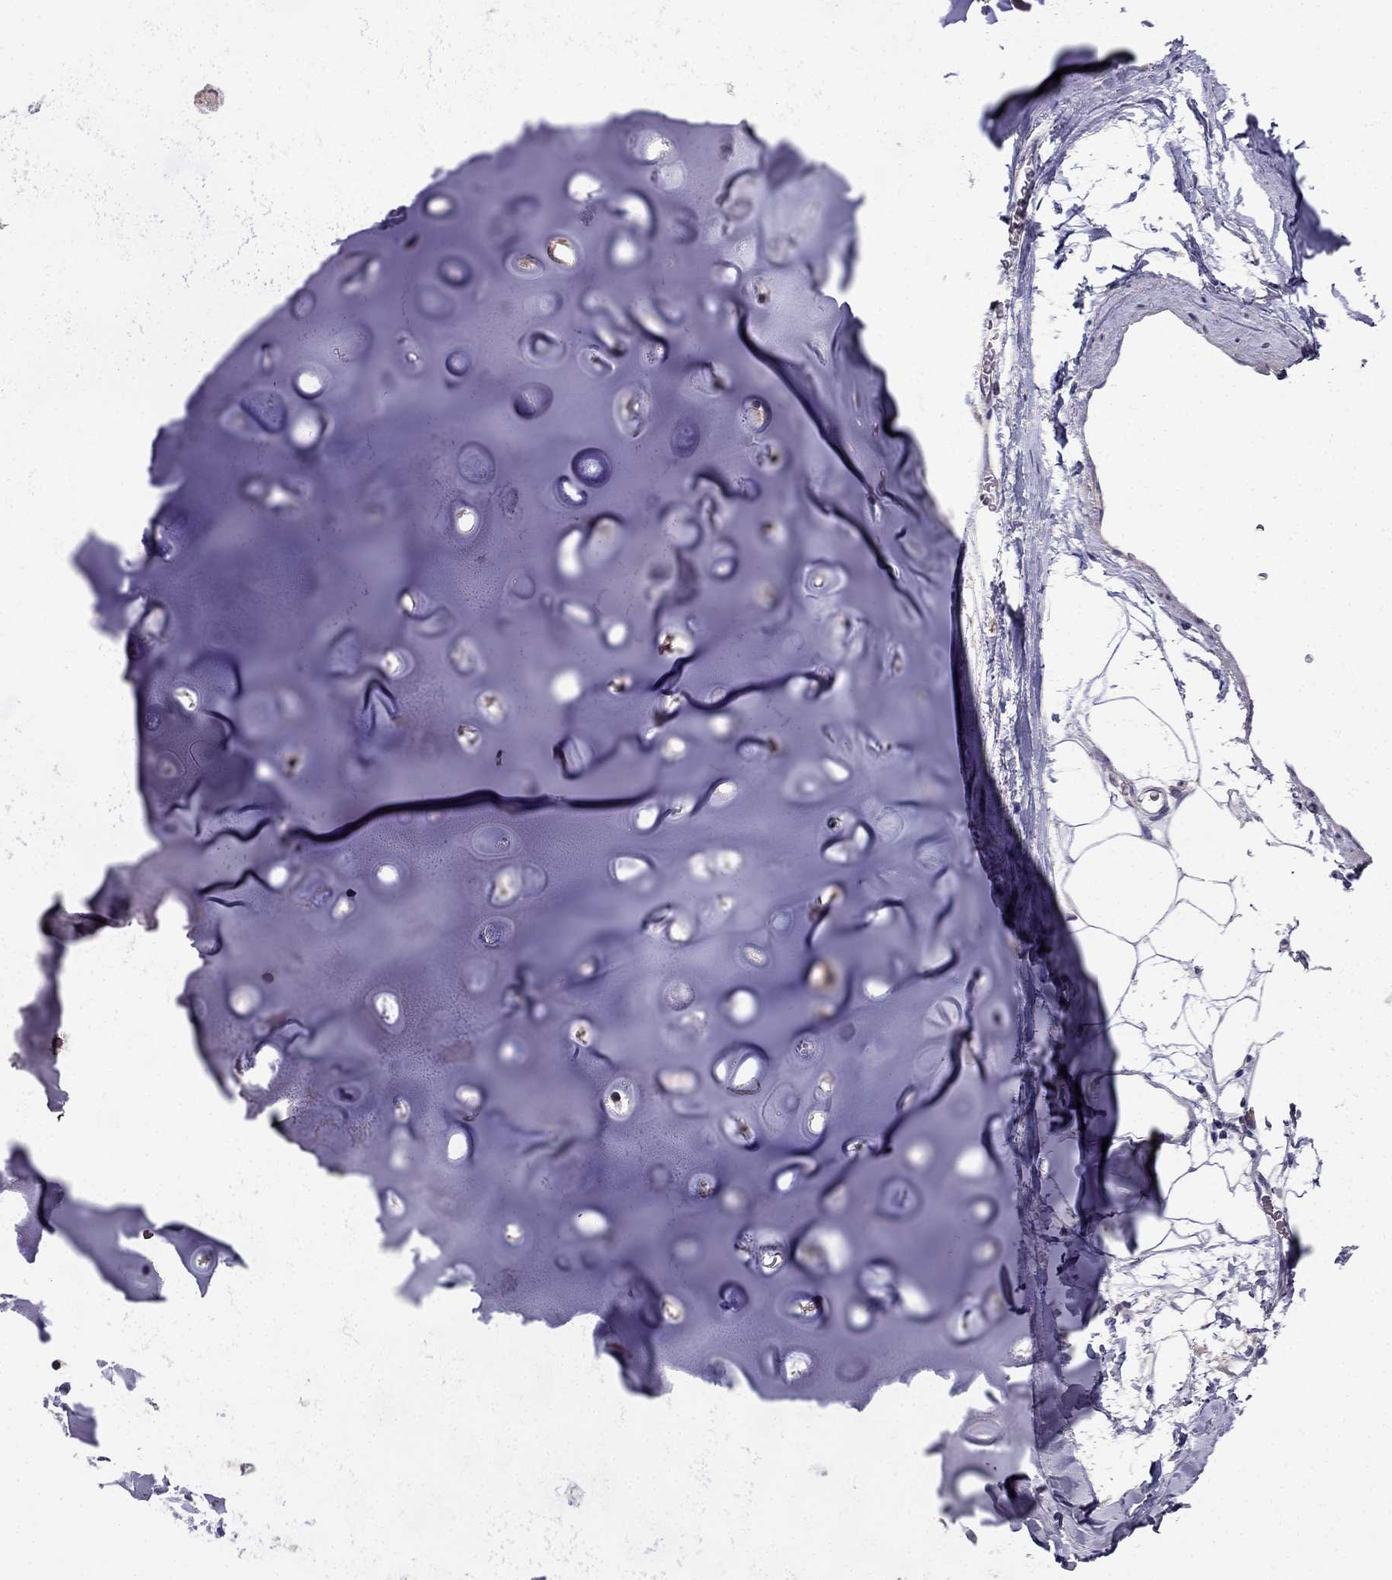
{"staining": {"intensity": "negative", "quantity": "none", "location": "none"}, "tissue": "soft tissue", "cell_type": "Chondrocytes", "image_type": "normal", "snomed": [{"axis": "morphology", "description": "Normal tissue, NOS"}, {"axis": "topography", "description": "Cartilage tissue"}, {"axis": "topography", "description": "Bronchus"}], "caption": "An image of soft tissue stained for a protein displays no brown staining in chondrocytes. (Immunohistochemistry (ihc), brightfield microscopy, high magnification).", "gene": "SCNN1D", "patient": {"sex": "male", "age": 58}}